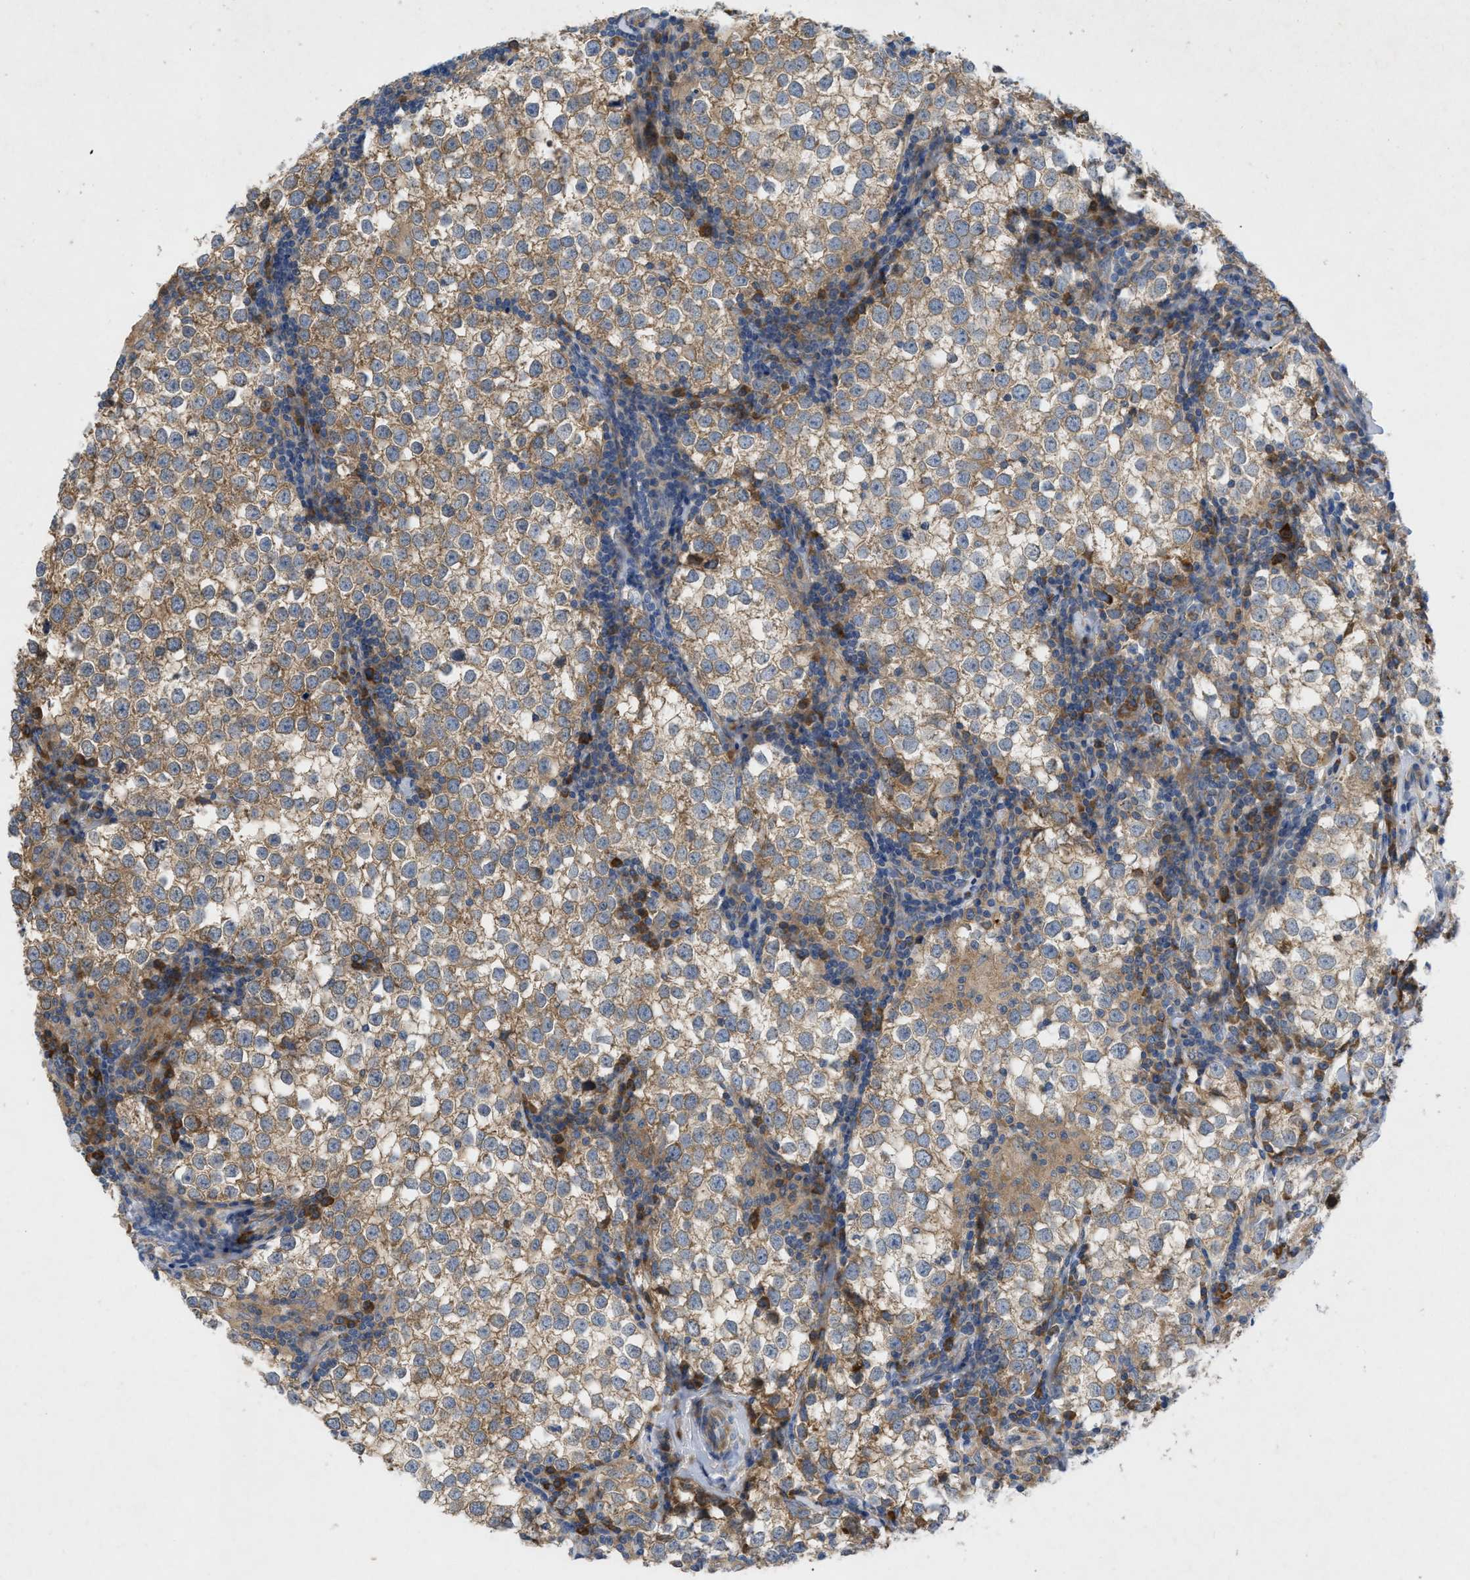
{"staining": {"intensity": "weak", "quantity": ">75%", "location": "cytoplasmic/membranous"}, "tissue": "testis cancer", "cell_type": "Tumor cells", "image_type": "cancer", "snomed": [{"axis": "morphology", "description": "Seminoma, NOS"}, {"axis": "morphology", "description": "Carcinoma, Embryonal, NOS"}, {"axis": "topography", "description": "Testis"}], "caption": "Tumor cells display low levels of weak cytoplasmic/membranous positivity in about >75% of cells in human testis cancer (seminoma).", "gene": "TMEM131", "patient": {"sex": "male", "age": 36}}